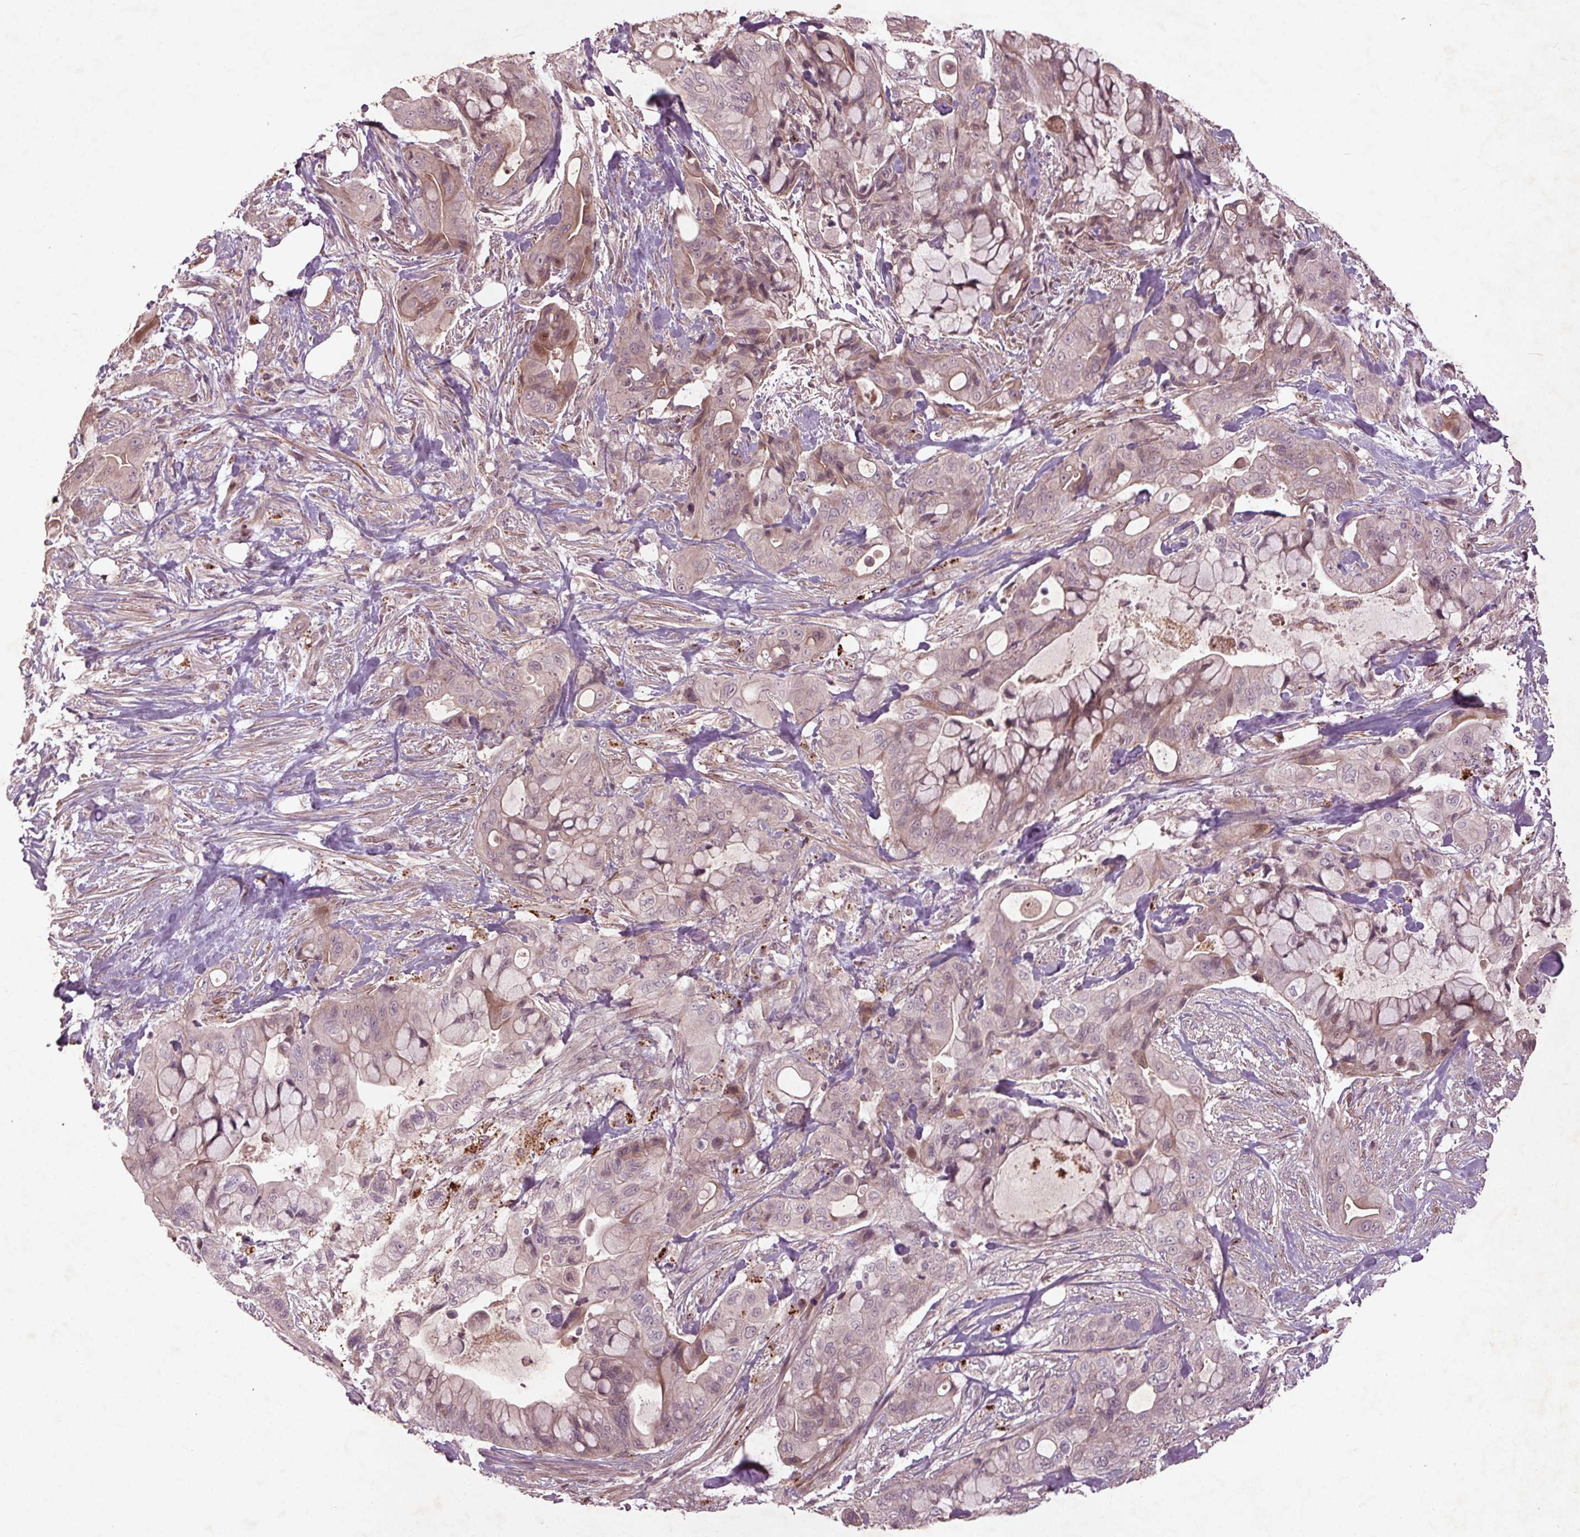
{"staining": {"intensity": "negative", "quantity": "none", "location": "none"}, "tissue": "pancreatic cancer", "cell_type": "Tumor cells", "image_type": "cancer", "snomed": [{"axis": "morphology", "description": "Adenocarcinoma, NOS"}, {"axis": "topography", "description": "Pancreas"}], "caption": "Immunohistochemistry histopathology image of neoplastic tissue: pancreatic adenocarcinoma stained with DAB (3,3'-diaminobenzidine) demonstrates no significant protein positivity in tumor cells. (Brightfield microscopy of DAB (3,3'-diaminobenzidine) immunohistochemistry at high magnification).", "gene": "CDKL4", "patient": {"sex": "male", "age": 71}}